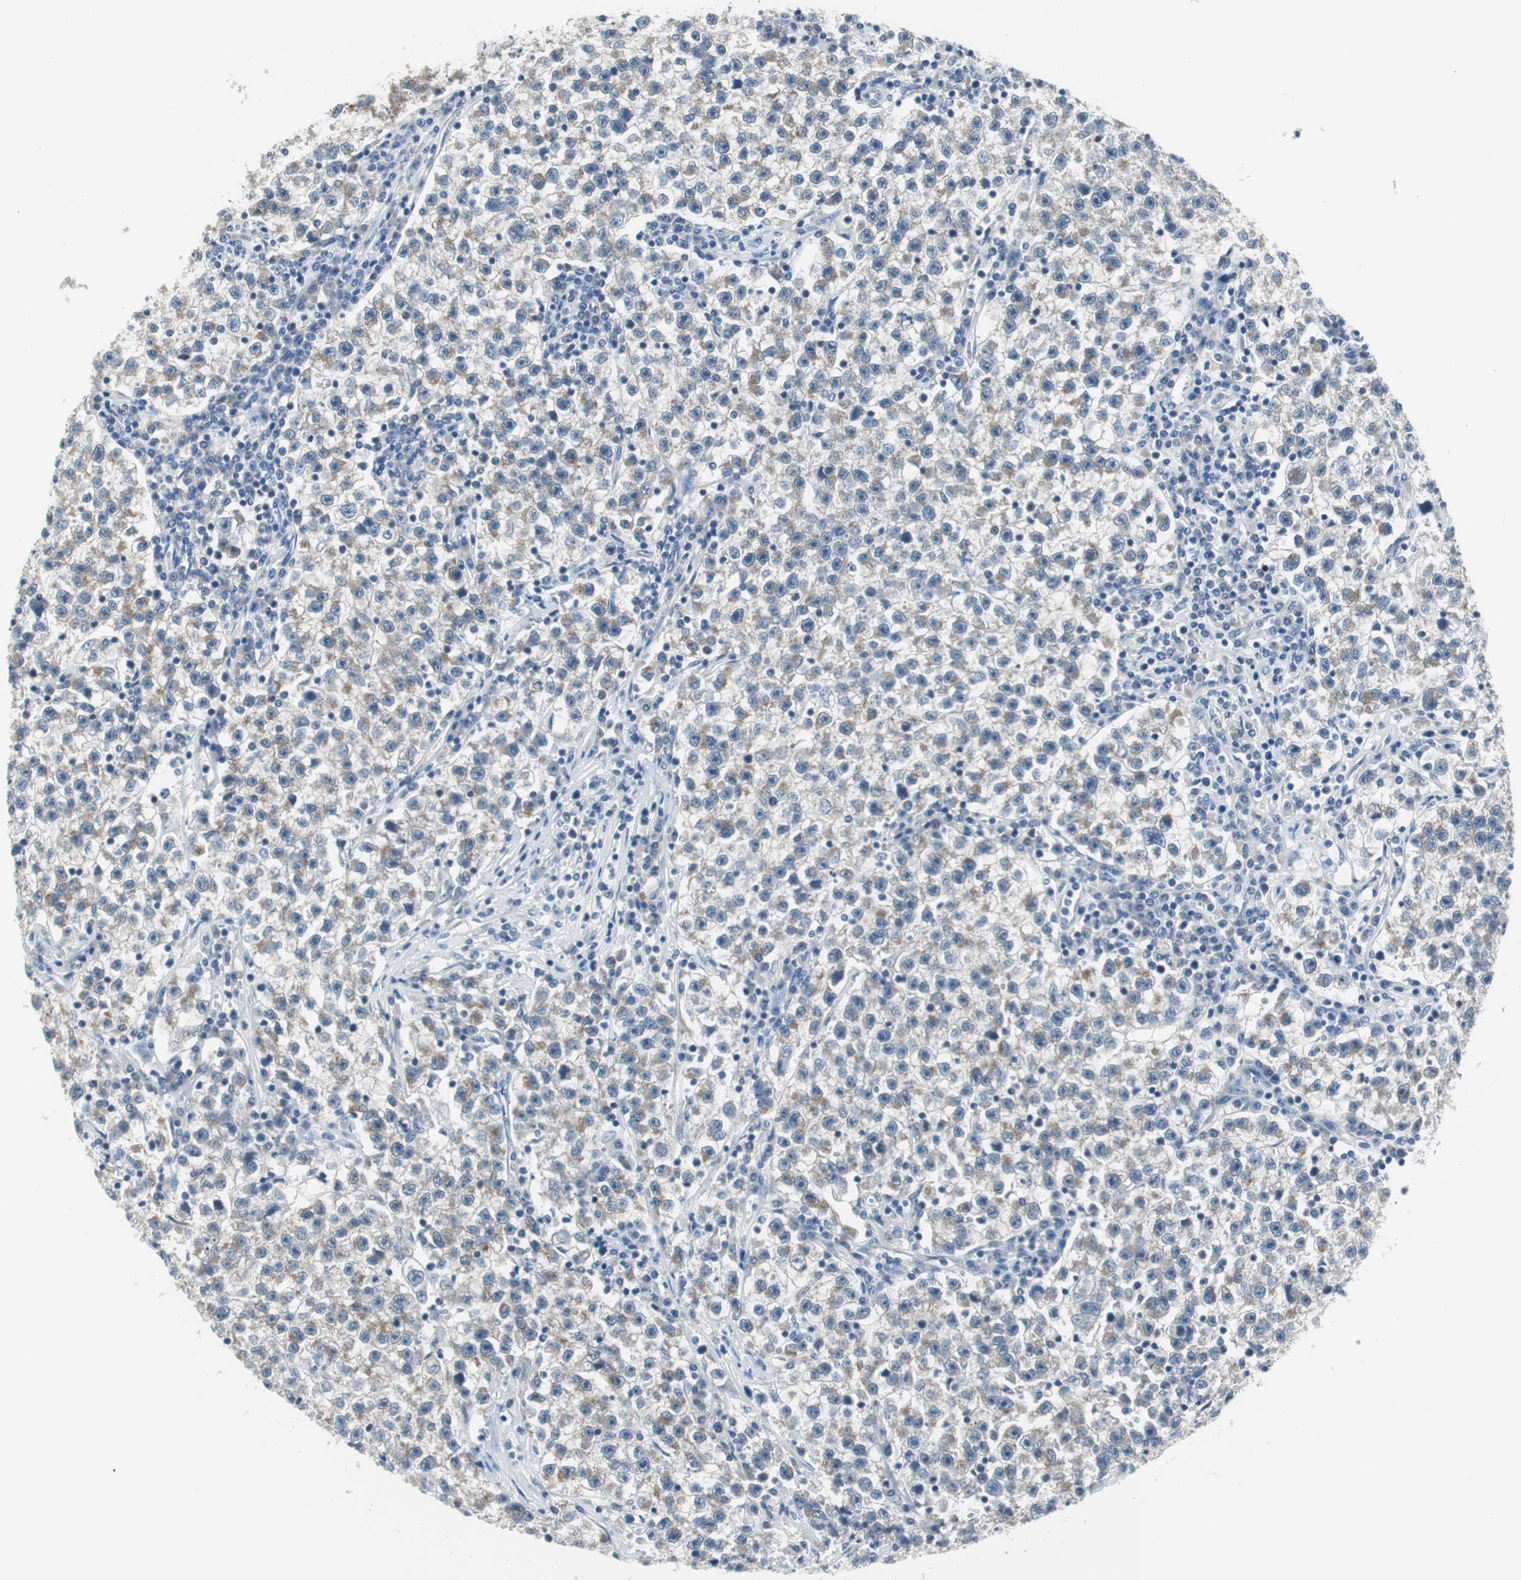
{"staining": {"intensity": "weak", "quantity": "25%-75%", "location": "cytoplasmic/membranous"}, "tissue": "testis cancer", "cell_type": "Tumor cells", "image_type": "cancer", "snomed": [{"axis": "morphology", "description": "Seminoma, NOS"}, {"axis": "topography", "description": "Testis"}], "caption": "Brown immunohistochemical staining in testis cancer exhibits weak cytoplasmic/membranous staining in about 25%-75% of tumor cells.", "gene": "PLAA", "patient": {"sex": "male", "age": 22}}